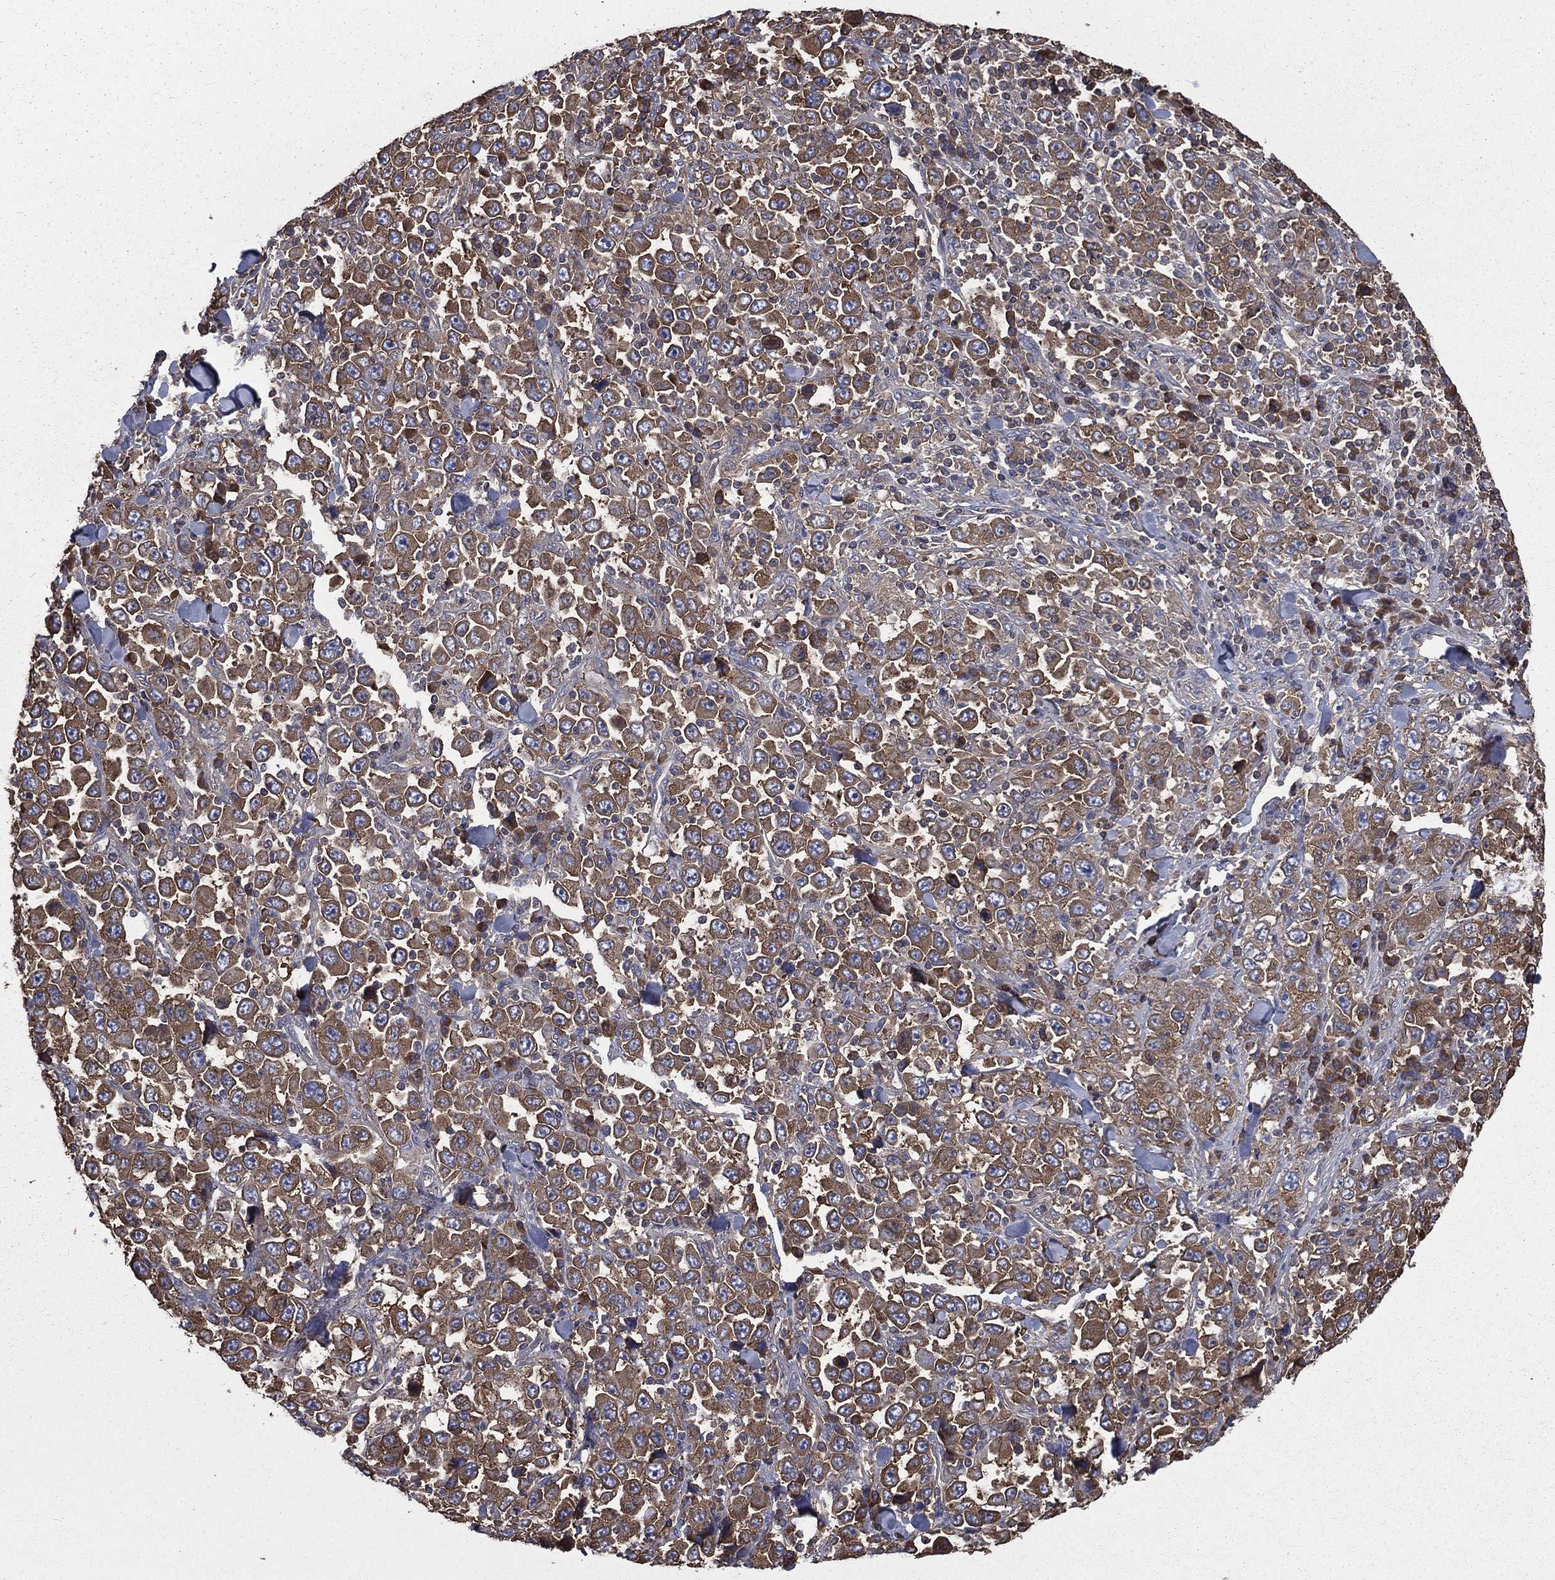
{"staining": {"intensity": "moderate", "quantity": ">75%", "location": "cytoplasmic/membranous"}, "tissue": "stomach cancer", "cell_type": "Tumor cells", "image_type": "cancer", "snomed": [{"axis": "morphology", "description": "Normal tissue, NOS"}, {"axis": "morphology", "description": "Adenocarcinoma, NOS"}, {"axis": "topography", "description": "Stomach, upper"}, {"axis": "topography", "description": "Stomach"}], "caption": "A medium amount of moderate cytoplasmic/membranous positivity is appreciated in approximately >75% of tumor cells in stomach cancer tissue. (Stains: DAB (3,3'-diaminobenzidine) in brown, nuclei in blue, Microscopy: brightfield microscopy at high magnification).", "gene": "SARS1", "patient": {"sex": "male", "age": 59}}